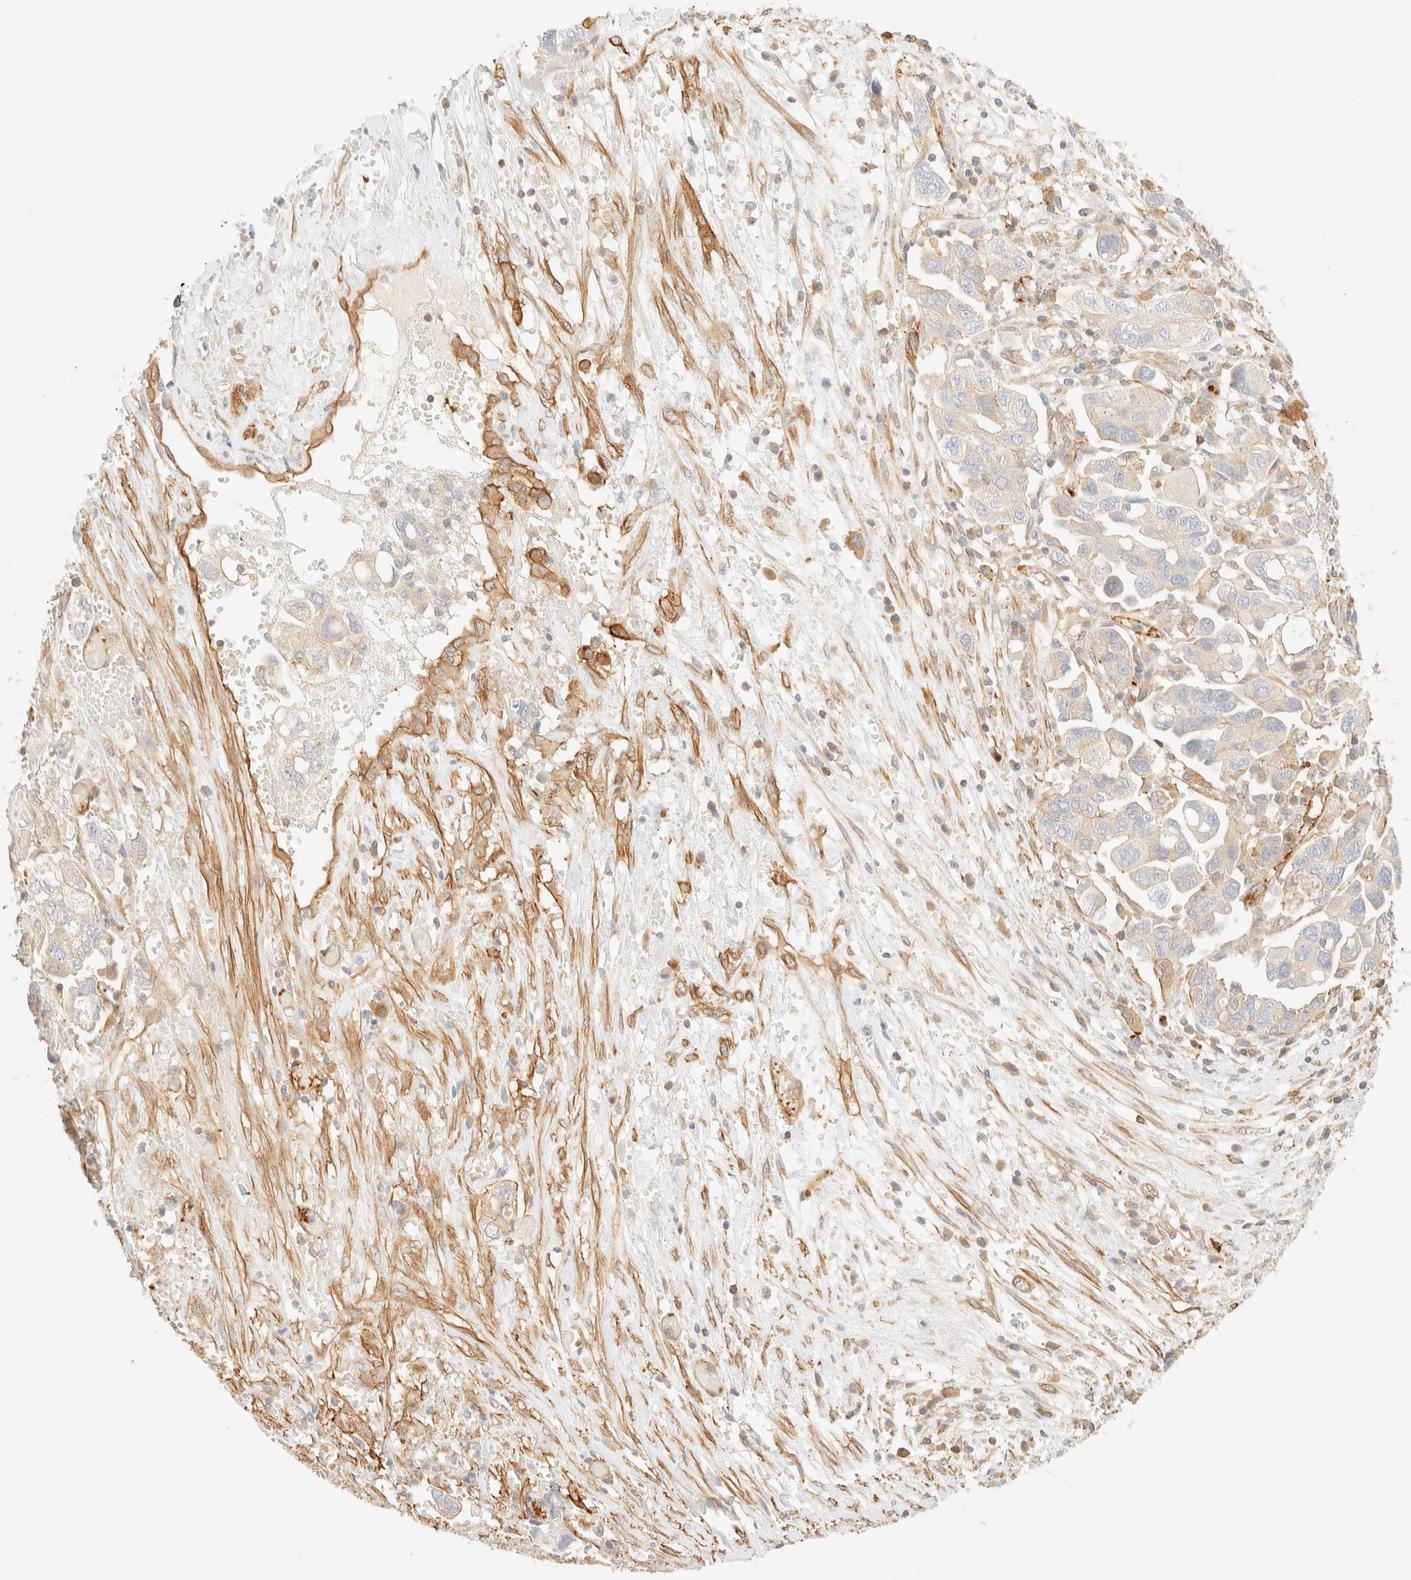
{"staining": {"intensity": "weak", "quantity": "<25%", "location": "cytoplasmic/membranous"}, "tissue": "ovarian cancer", "cell_type": "Tumor cells", "image_type": "cancer", "snomed": [{"axis": "morphology", "description": "Carcinoma, NOS"}, {"axis": "morphology", "description": "Cystadenocarcinoma, serous, NOS"}, {"axis": "topography", "description": "Ovary"}], "caption": "A high-resolution histopathology image shows immunohistochemistry staining of ovarian serous cystadenocarcinoma, which exhibits no significant expression in tumor cells.", "gene": "OTOP2", "patient": {"sex": "female", "age": 69}}